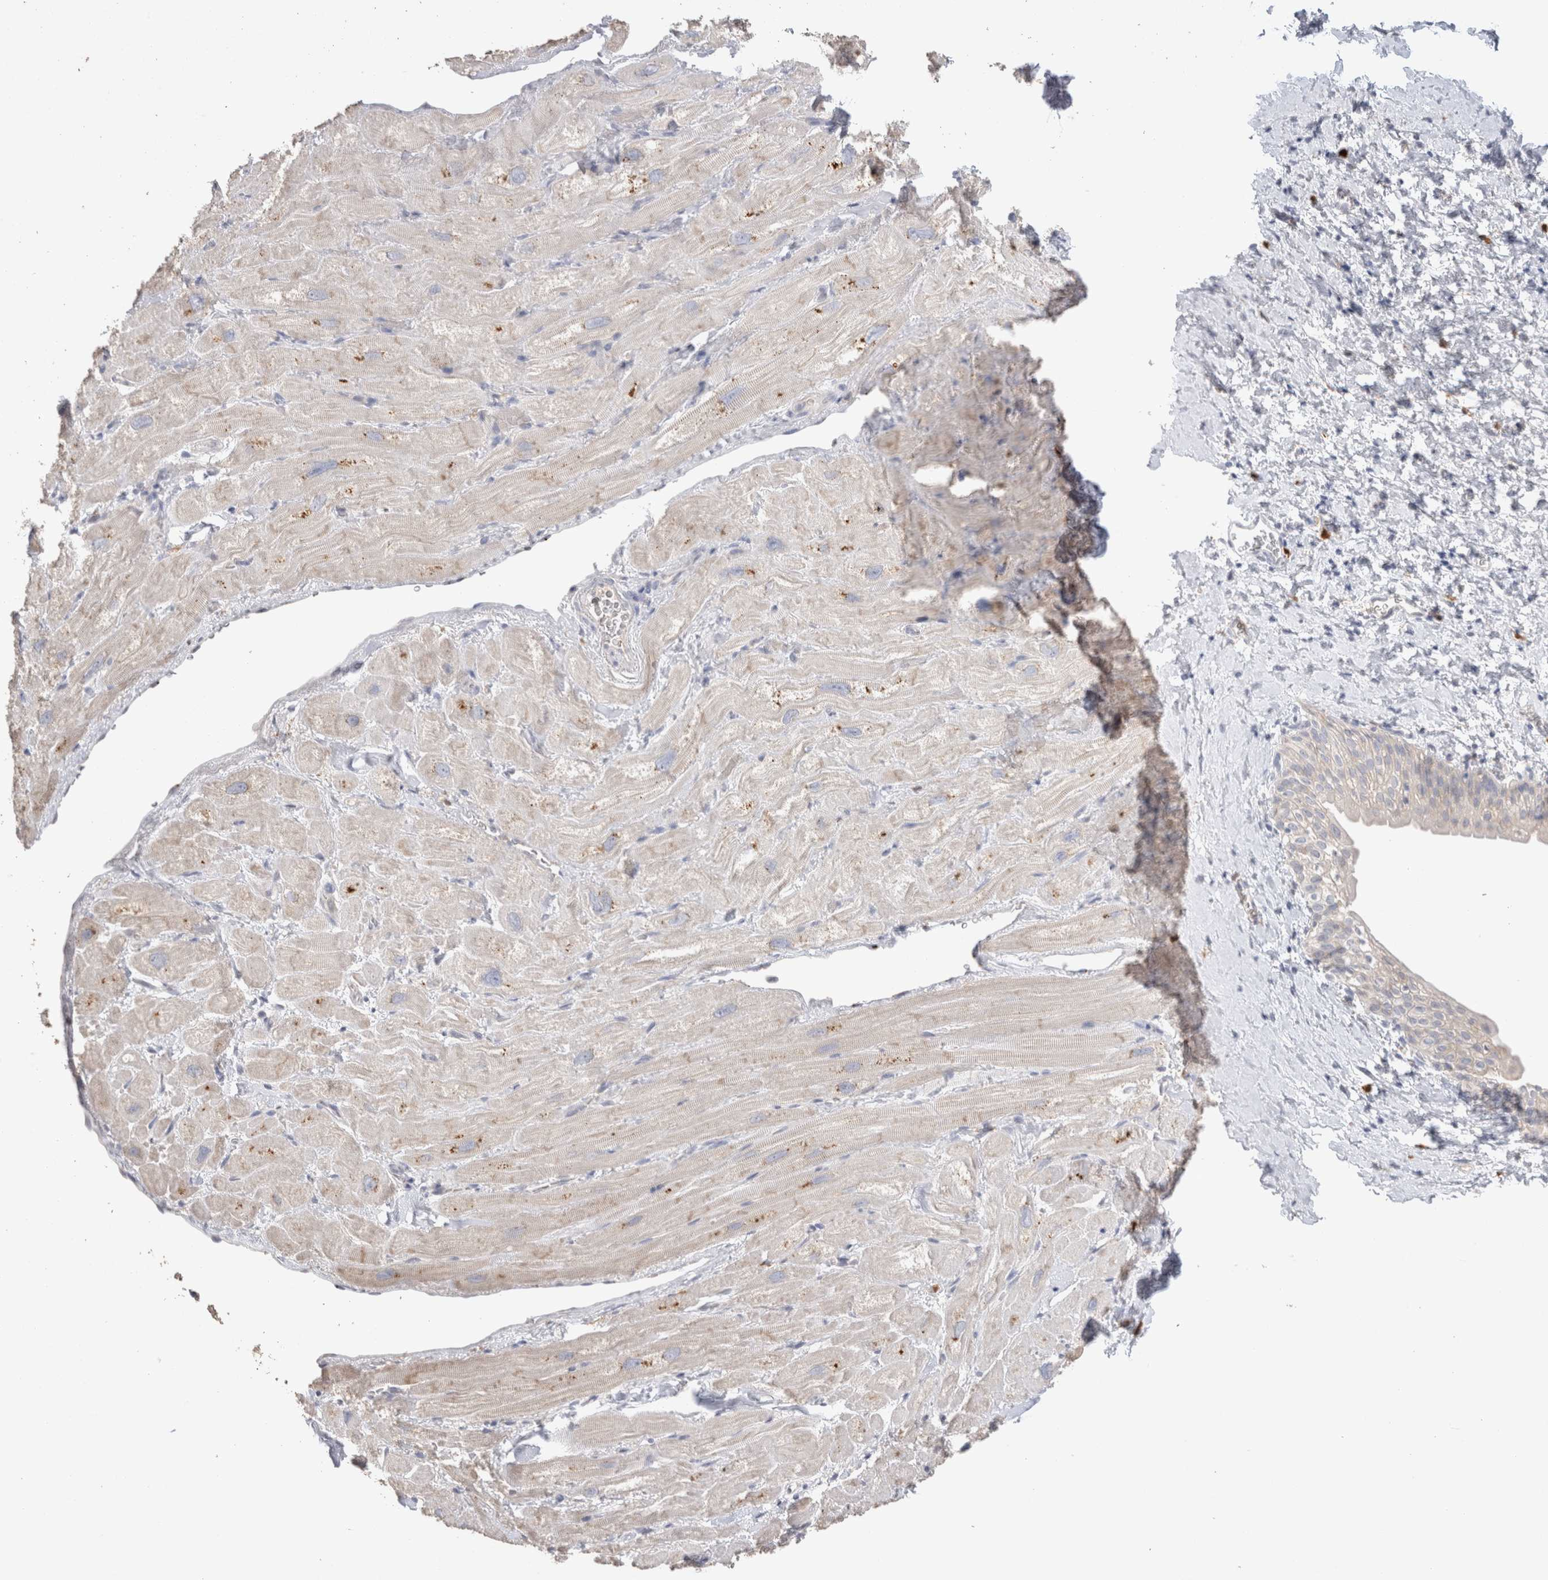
{"staining": {"intensity": "weak", "quantity": "<25%", "location": "cytoplasmic/membranous"}, "tissue": "heart muscle", "cell_type": "Cardiomyocytes", "image_type": "normal", "snomed": [{"axis": "morphology", "description": "Normal tissue, NOS"}, {"axis": "topography", "description": "Heart"}], "caption": "Immunohistochemical staining of benign heart muscle displays no significant staining in cardiomyocytes.", "gene": "HPGDS", "patient": {"sex": "male", "age": 49}}